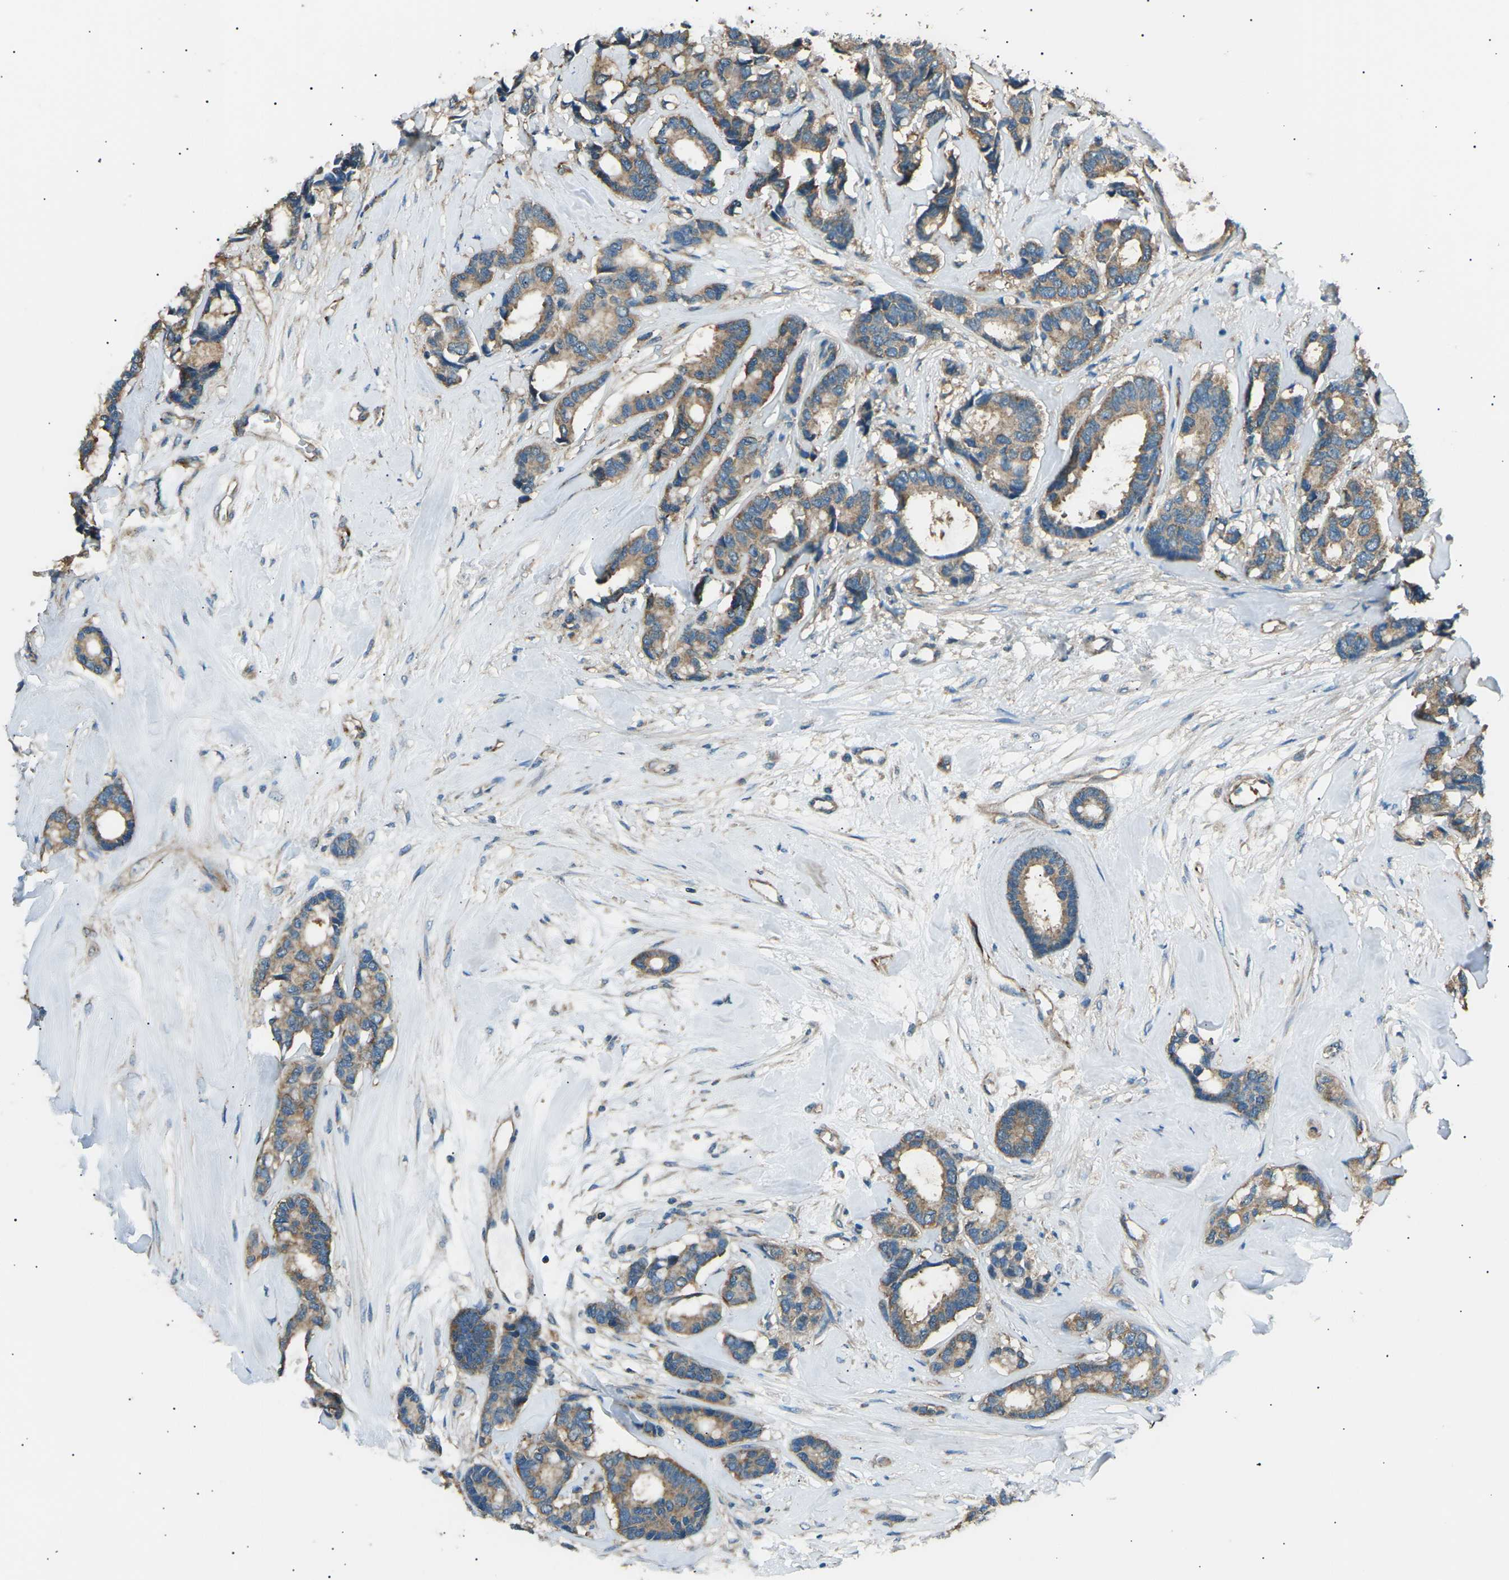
{"staining": {"intensity": "moderate", "quantity": ">75%", "location": "cytoplasmic/membranous"}, "tissue": "breast cancer", "cell_type": "Tumor cells", "image_type": "cancer", "snomed": [{"axis": "morphology", "description": "Duct carcinoma"}, {"axis": "topography", "description": "Breast"}], "caption": "Immunohistochemical staining of human breast cancer (intraductal carcinoma) shows medium levels of moderate cytoplasmic/membranous staining in approximately >75% of tumor cells.", "gene": "SLK", "patient": {"sex": "female", "age": 87}}